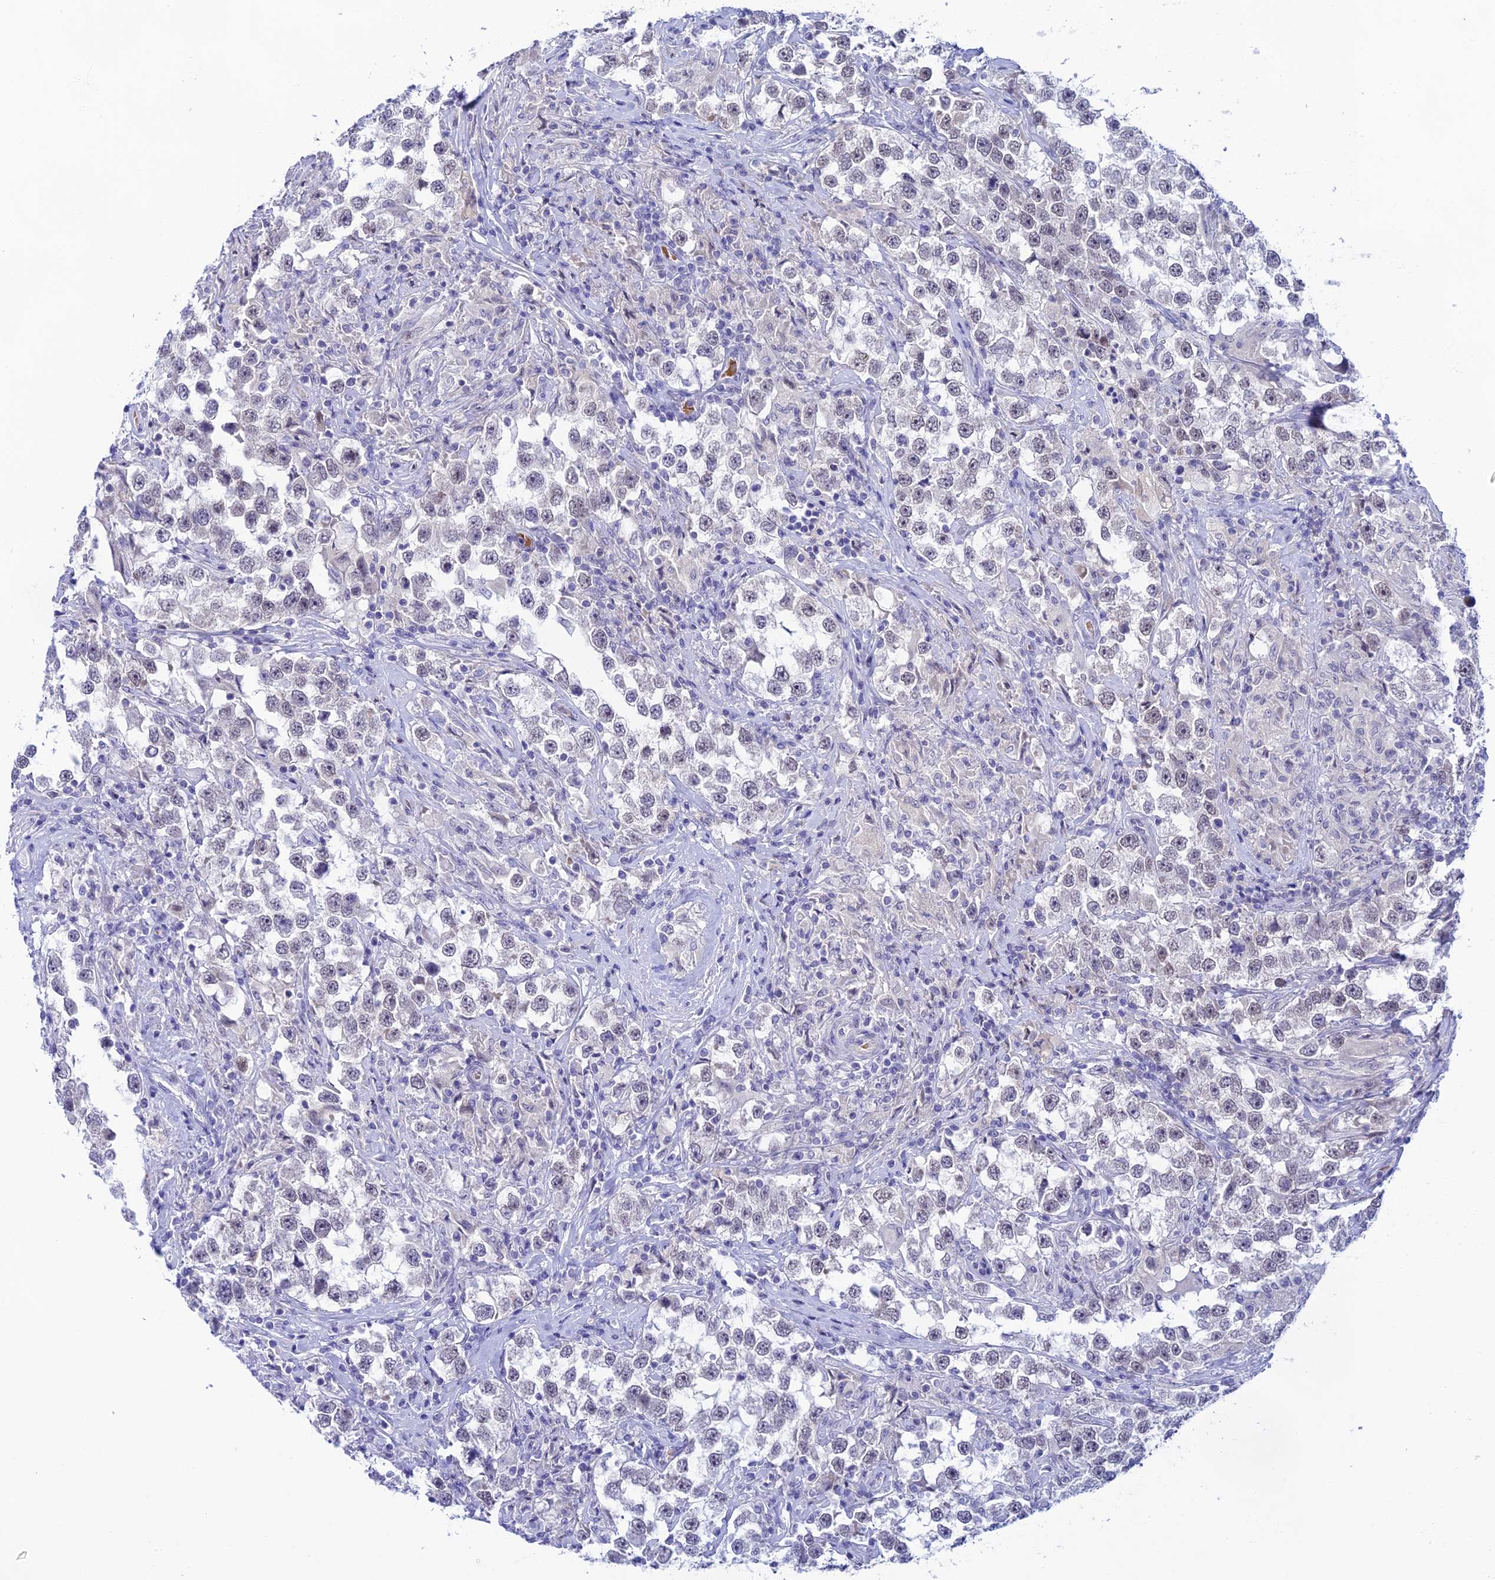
{"staining": {"intensity": "weak", "quantity": "<25%", "location": "nuclear"}, "tissue": "testis cancer", "cell_type": "Tumor cells", "image_type": "cancer", "snomed": [{"axis": "morphology", "description": "Seminoma, NOS"}, {"axis": "topography", "description": "Testis"}], "caption": "Testis cancer was stained to show a protein in brown. There is no significant expression in tumor cells.", "gene": "RASGEF1B", "patient": {"sex": "male", "age": 46}}